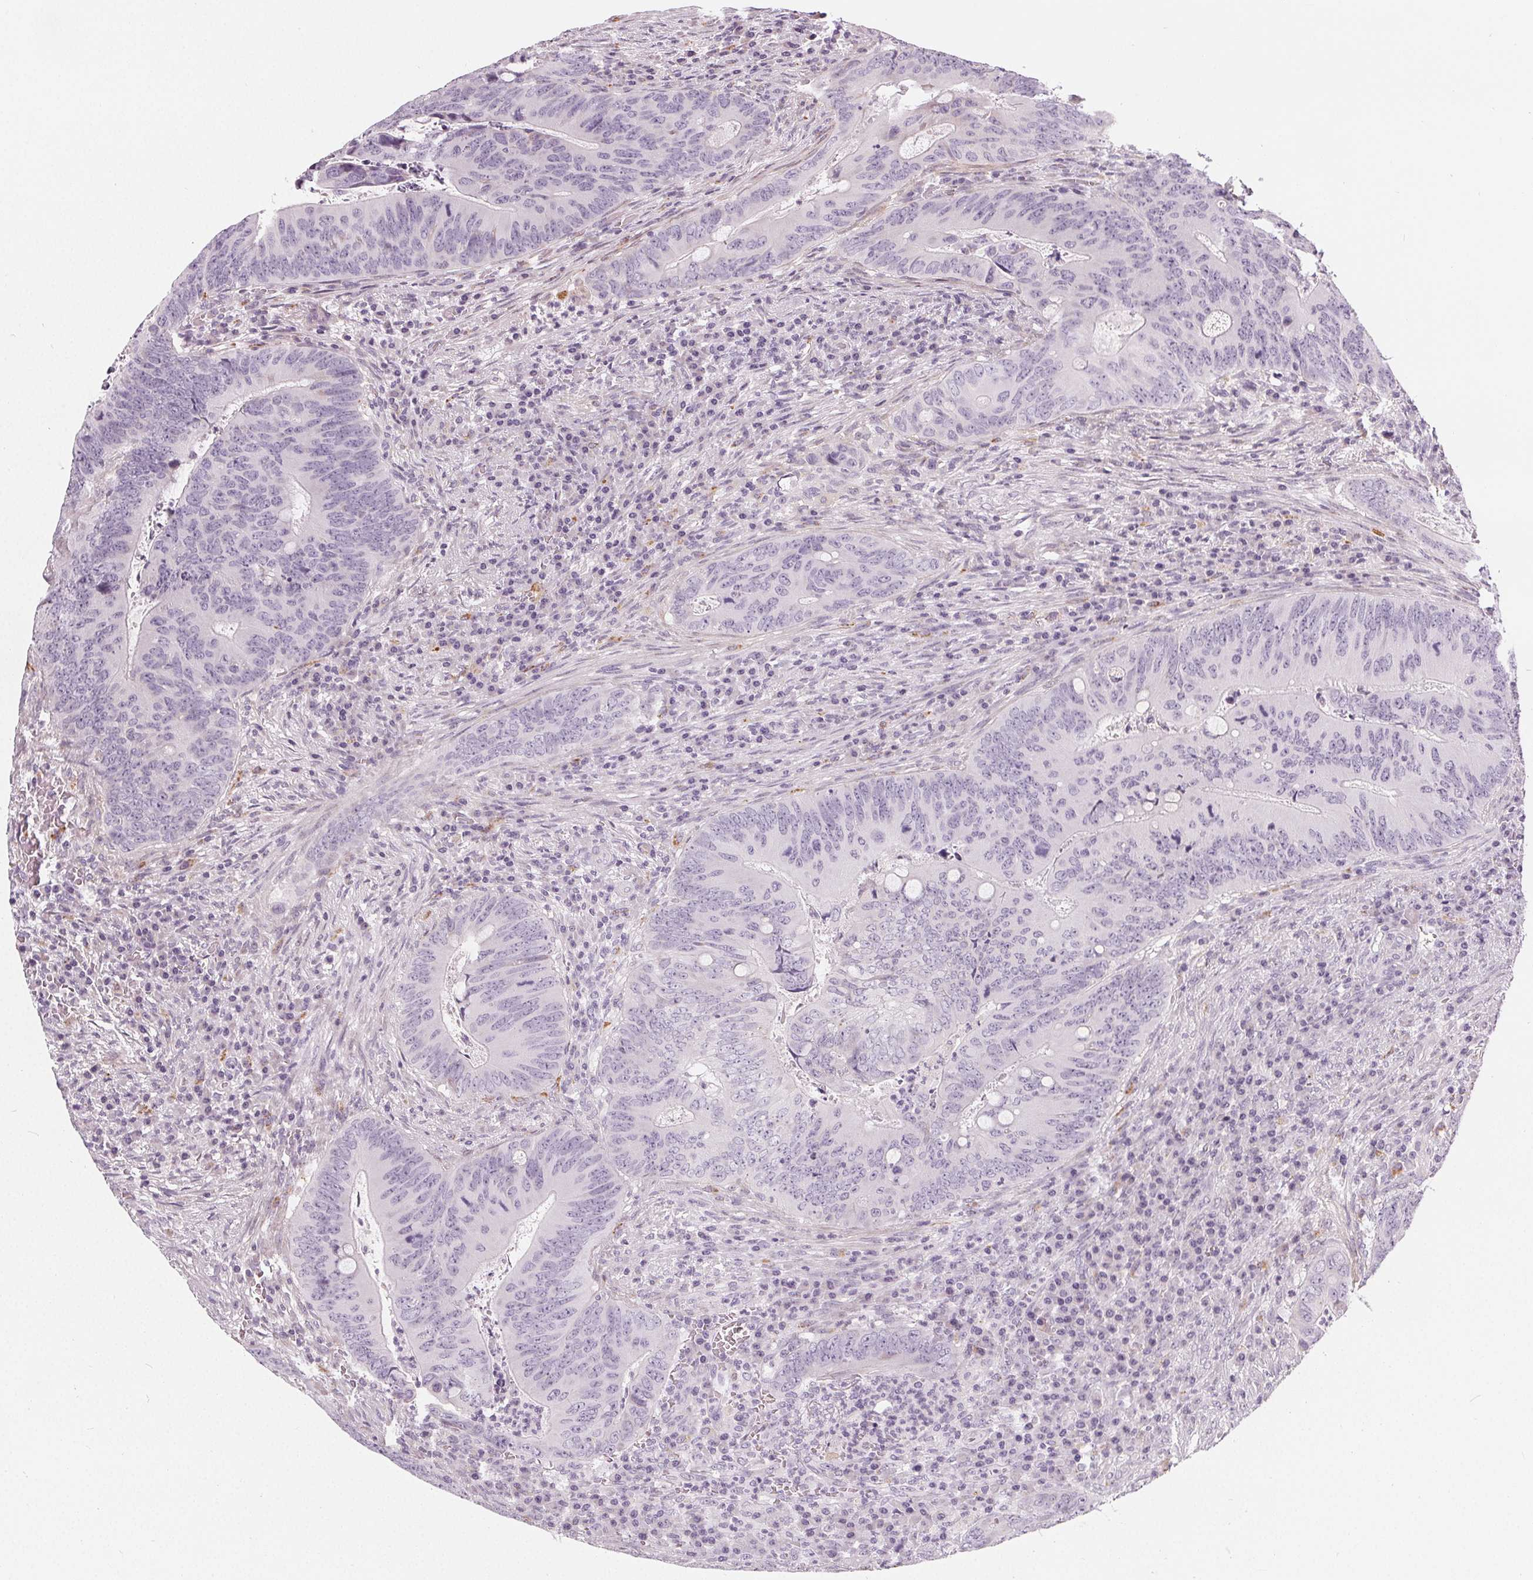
{"staining": {"intensity": "negative", "quantity": "none", "location": "none"}, "tissue": "colorectal cancer", "cell_type": "Tumor cells", "image_type": "cancer", "snomed": [{"axis": "morphology", "description": "Adenocarcinoma, NOS"}, {"axis": "topography", "description": "Colon"}], "caption": "Human adenocarcinoma (colorectal) stained for a protein using immunohistochemistry (IHC) exhibits no positivity in tumor cells.", "gene": "HOPX", "patient": {"sex": "female", "age": 74}}